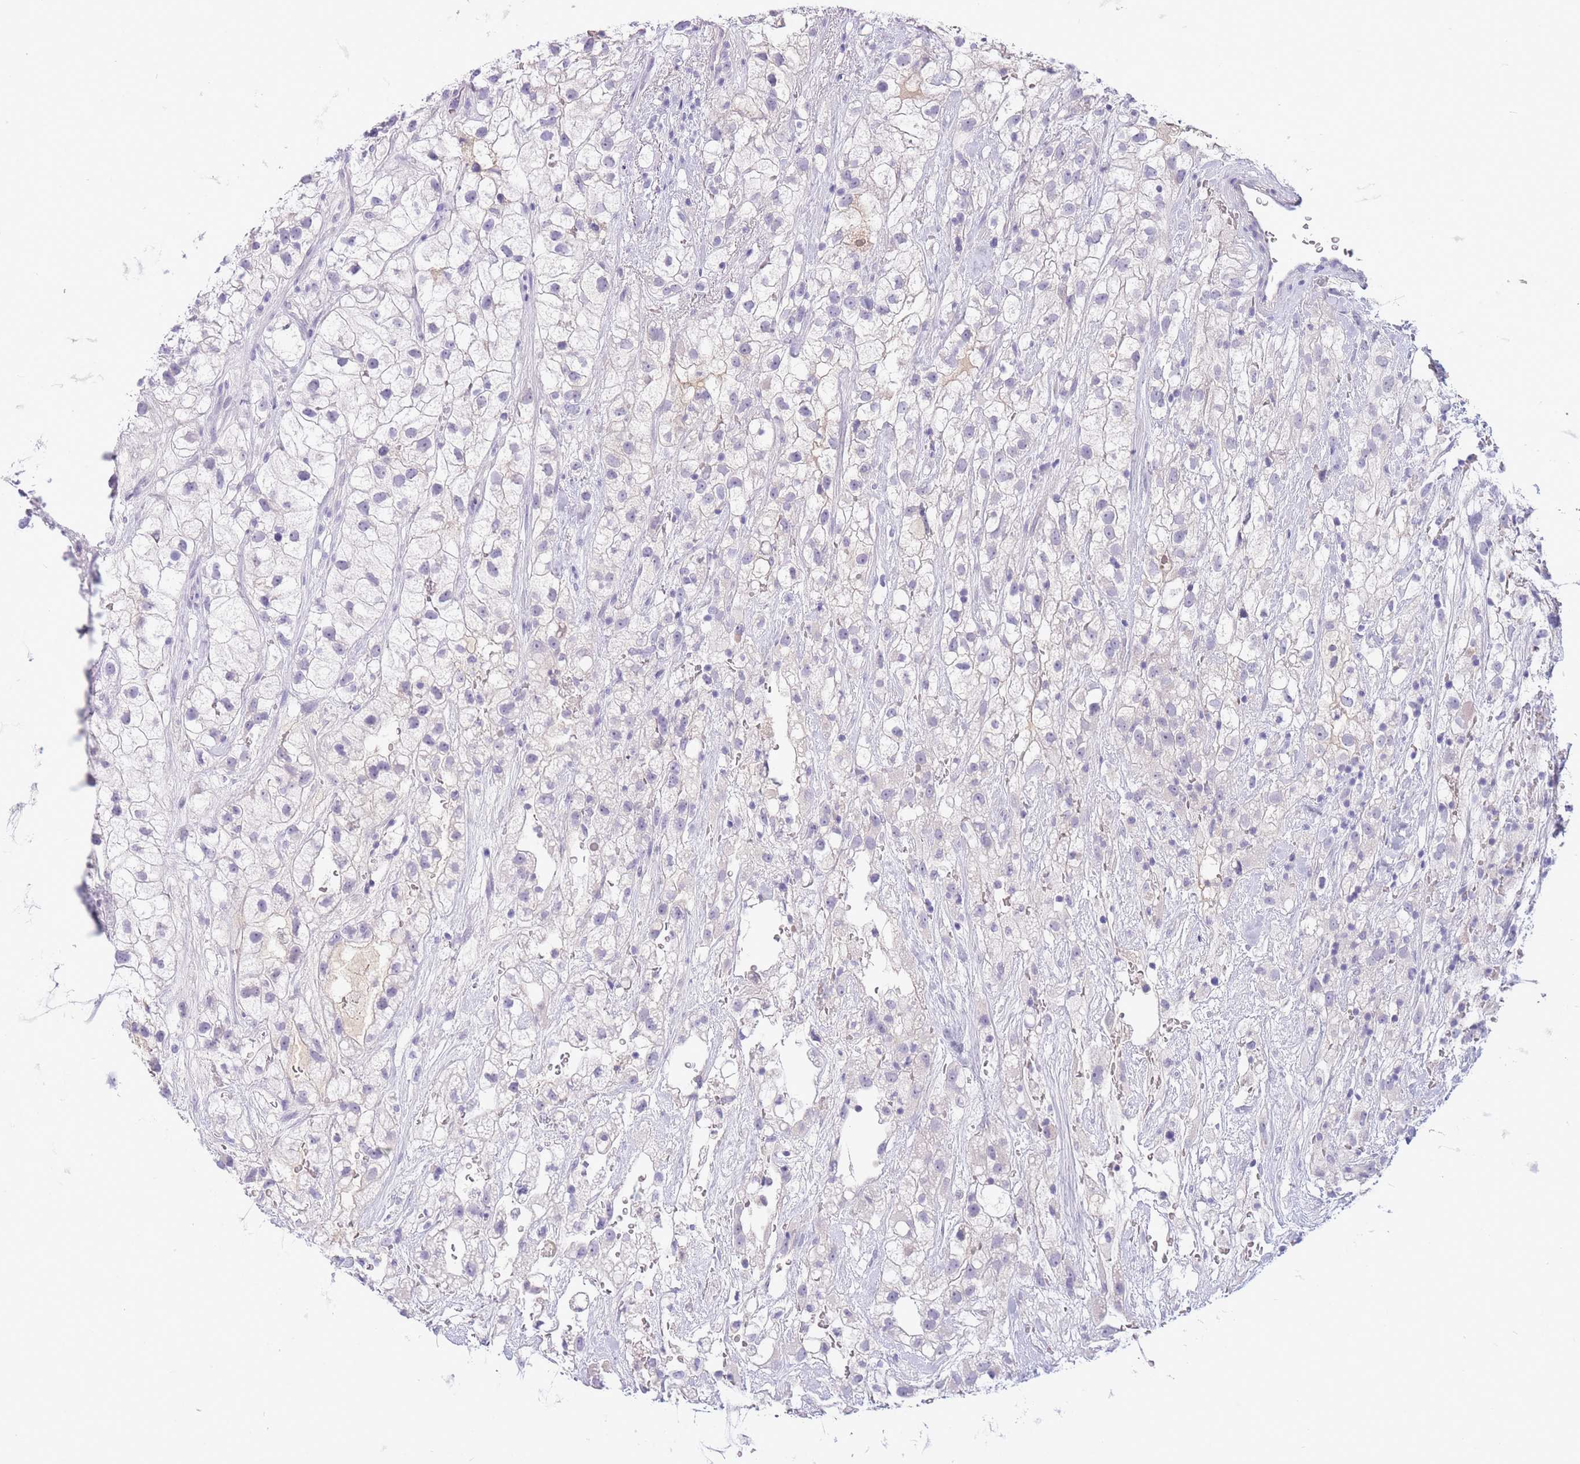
{"staining": {"intensity": "negative", "quantity": "none", "location": "none"}, "tissue": "renal cancer", "cell_type": "Tumor cells", "image_type": "cancer", "snomed": [{"axis": "morphology", "description": "Adenocarcinoma, NOS"}, {"axis": "topography", "description": "Kidney"}], "caption": "High magnification brightfield microscopy of renal adenocarcinoma stained with DAB (3,3'-diaminobenzidine) (brown) and counterstained with hematoxylin (blue): tumor cells show no significant expression. (Brightfield microscopy of DAB immunohistochemistry at high magnification).", "gene": "ASAP3", "patient": {"sex": "male", "age": 59}}